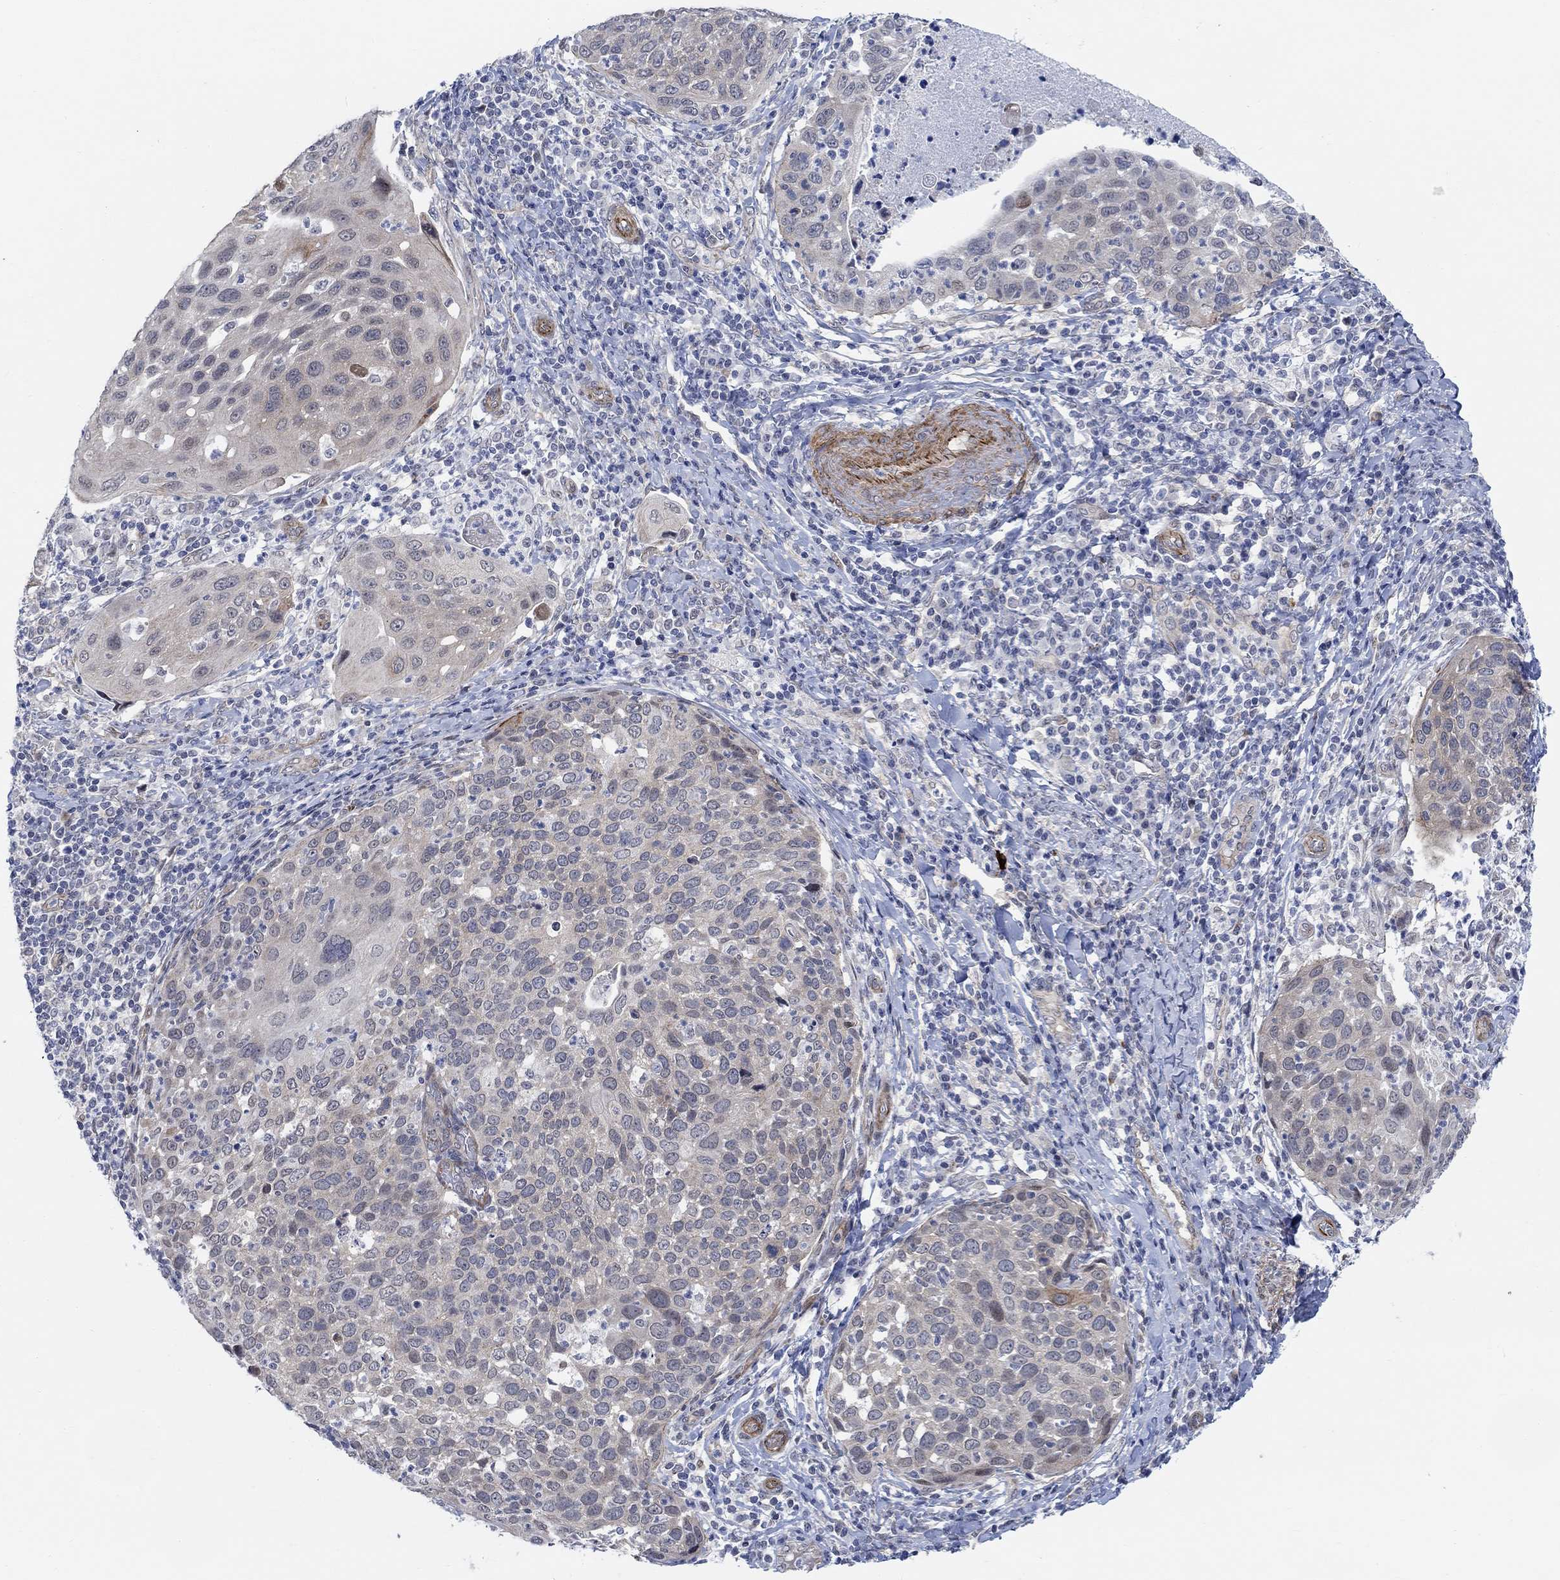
{"staining": {"intensity": "strong", "quantity": "<25%", "location": "cytoplasmic/membranous"}, "tissue": "cervical cancer", "cell_type": "Tumor cells", "image_type": "cancer", "snomed": [{"axis": "morphology", "description": "Squamous cell carcinoma, NOS"}, {"axis": "topography", "description": "Cervix"}], "caption": "Squamous cell carcinoma (cervical) stained for a protein (brown) exhibits strong cytoplasmic/membranous positive positivity in about <25% of tumor cells.", "gene": "KCNH8", "patient": {"sex": "female", "age": 54}}